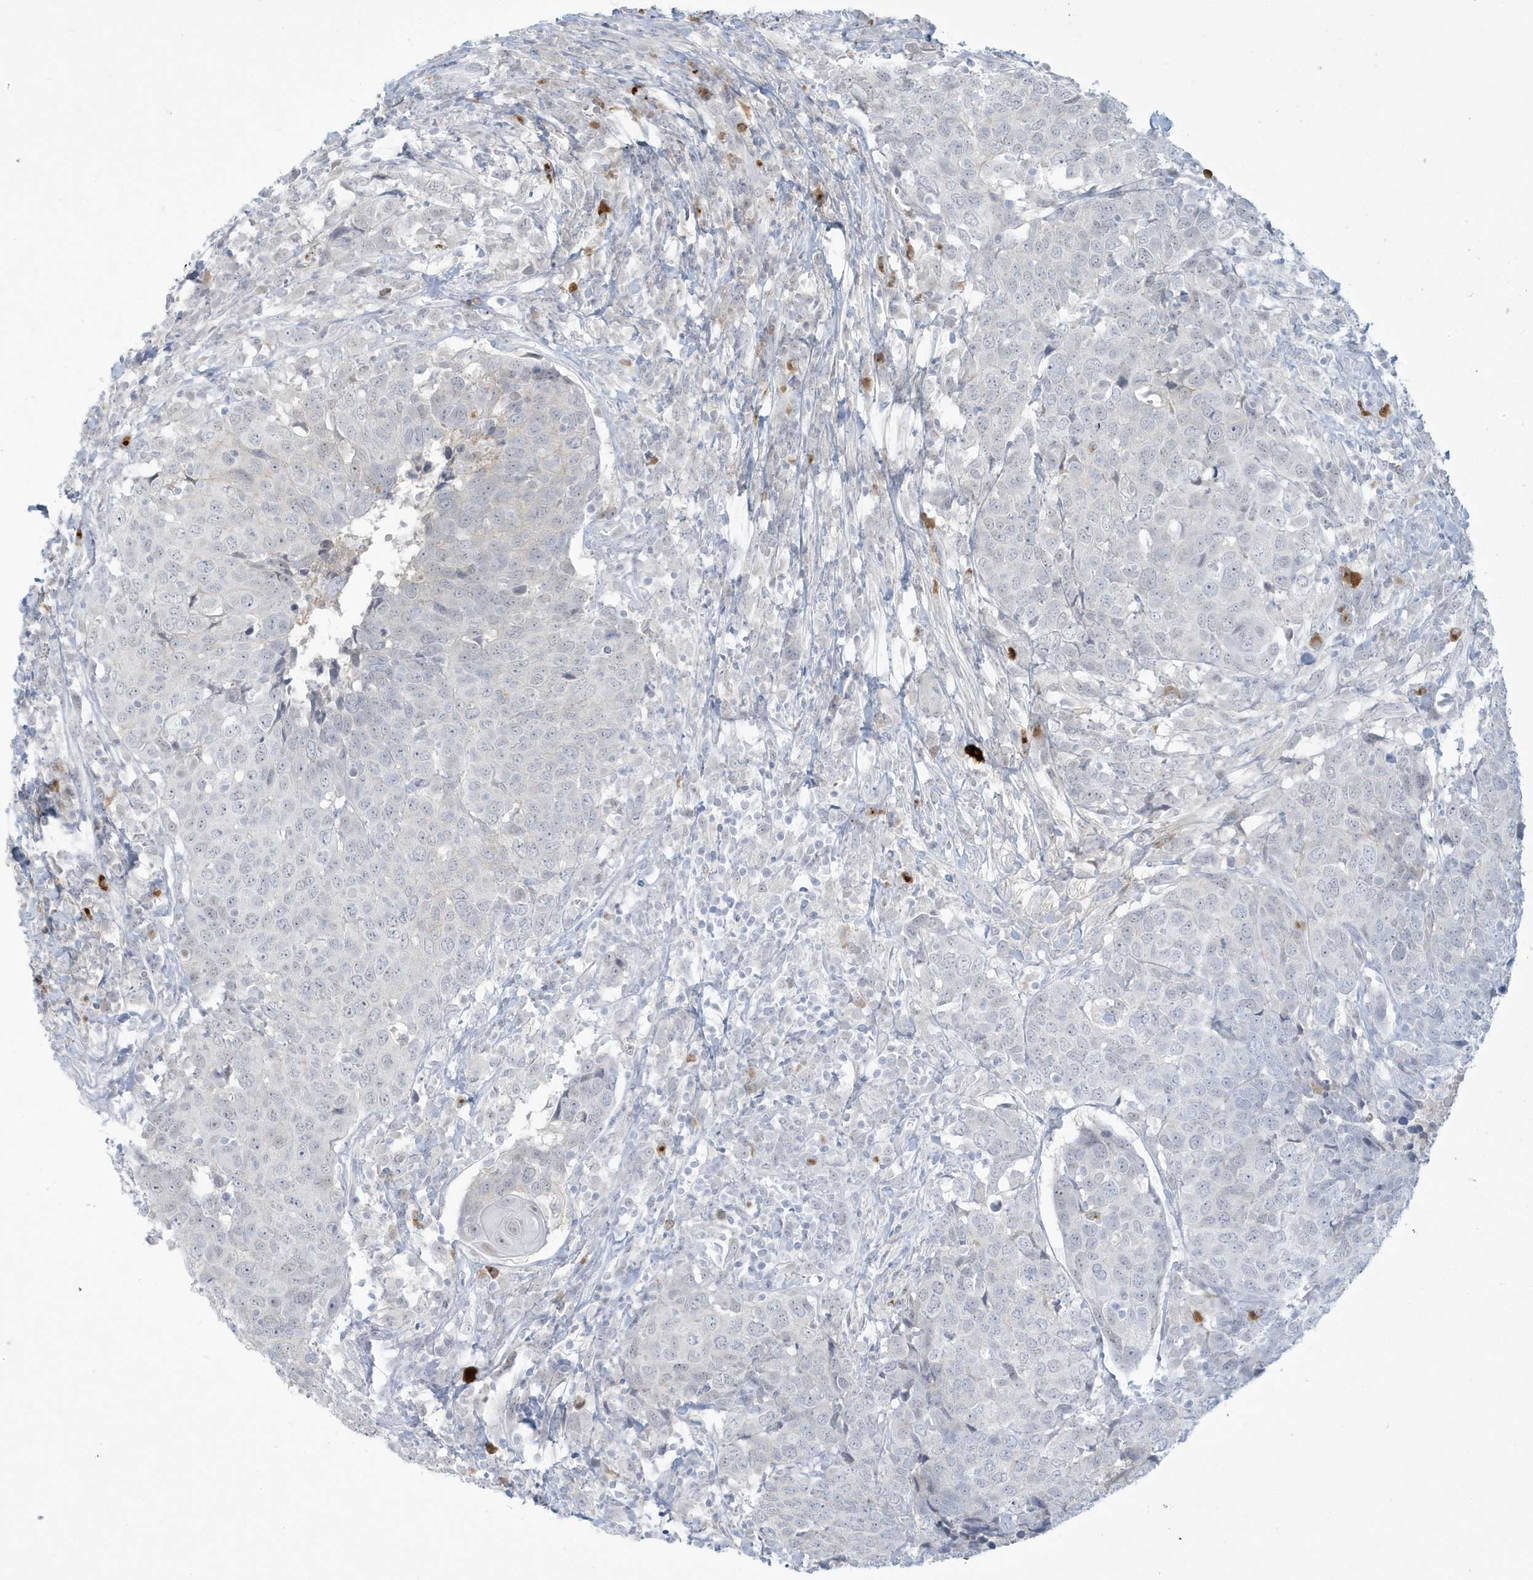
{"staining": {"intensity": "negative", "quantity": "none", "location": "none"}, "tissue": "head and neck cancer", "cell_type": "Tumor cells", "image_type": "cancer", "snomed": [{"axis": "morphology", "description": "Squamous cell carcinoma, NOS"}, {"axis": "topography", "description": "Head-Neck"}], "caption": "High power microscopy photomicrograph of an IHC micrograph of head and neck squamous cell carcinoma, revealing no significant expression in tumor cells.", "gene": "HERC6", "patient": {"sex": "male", "age": 66}}